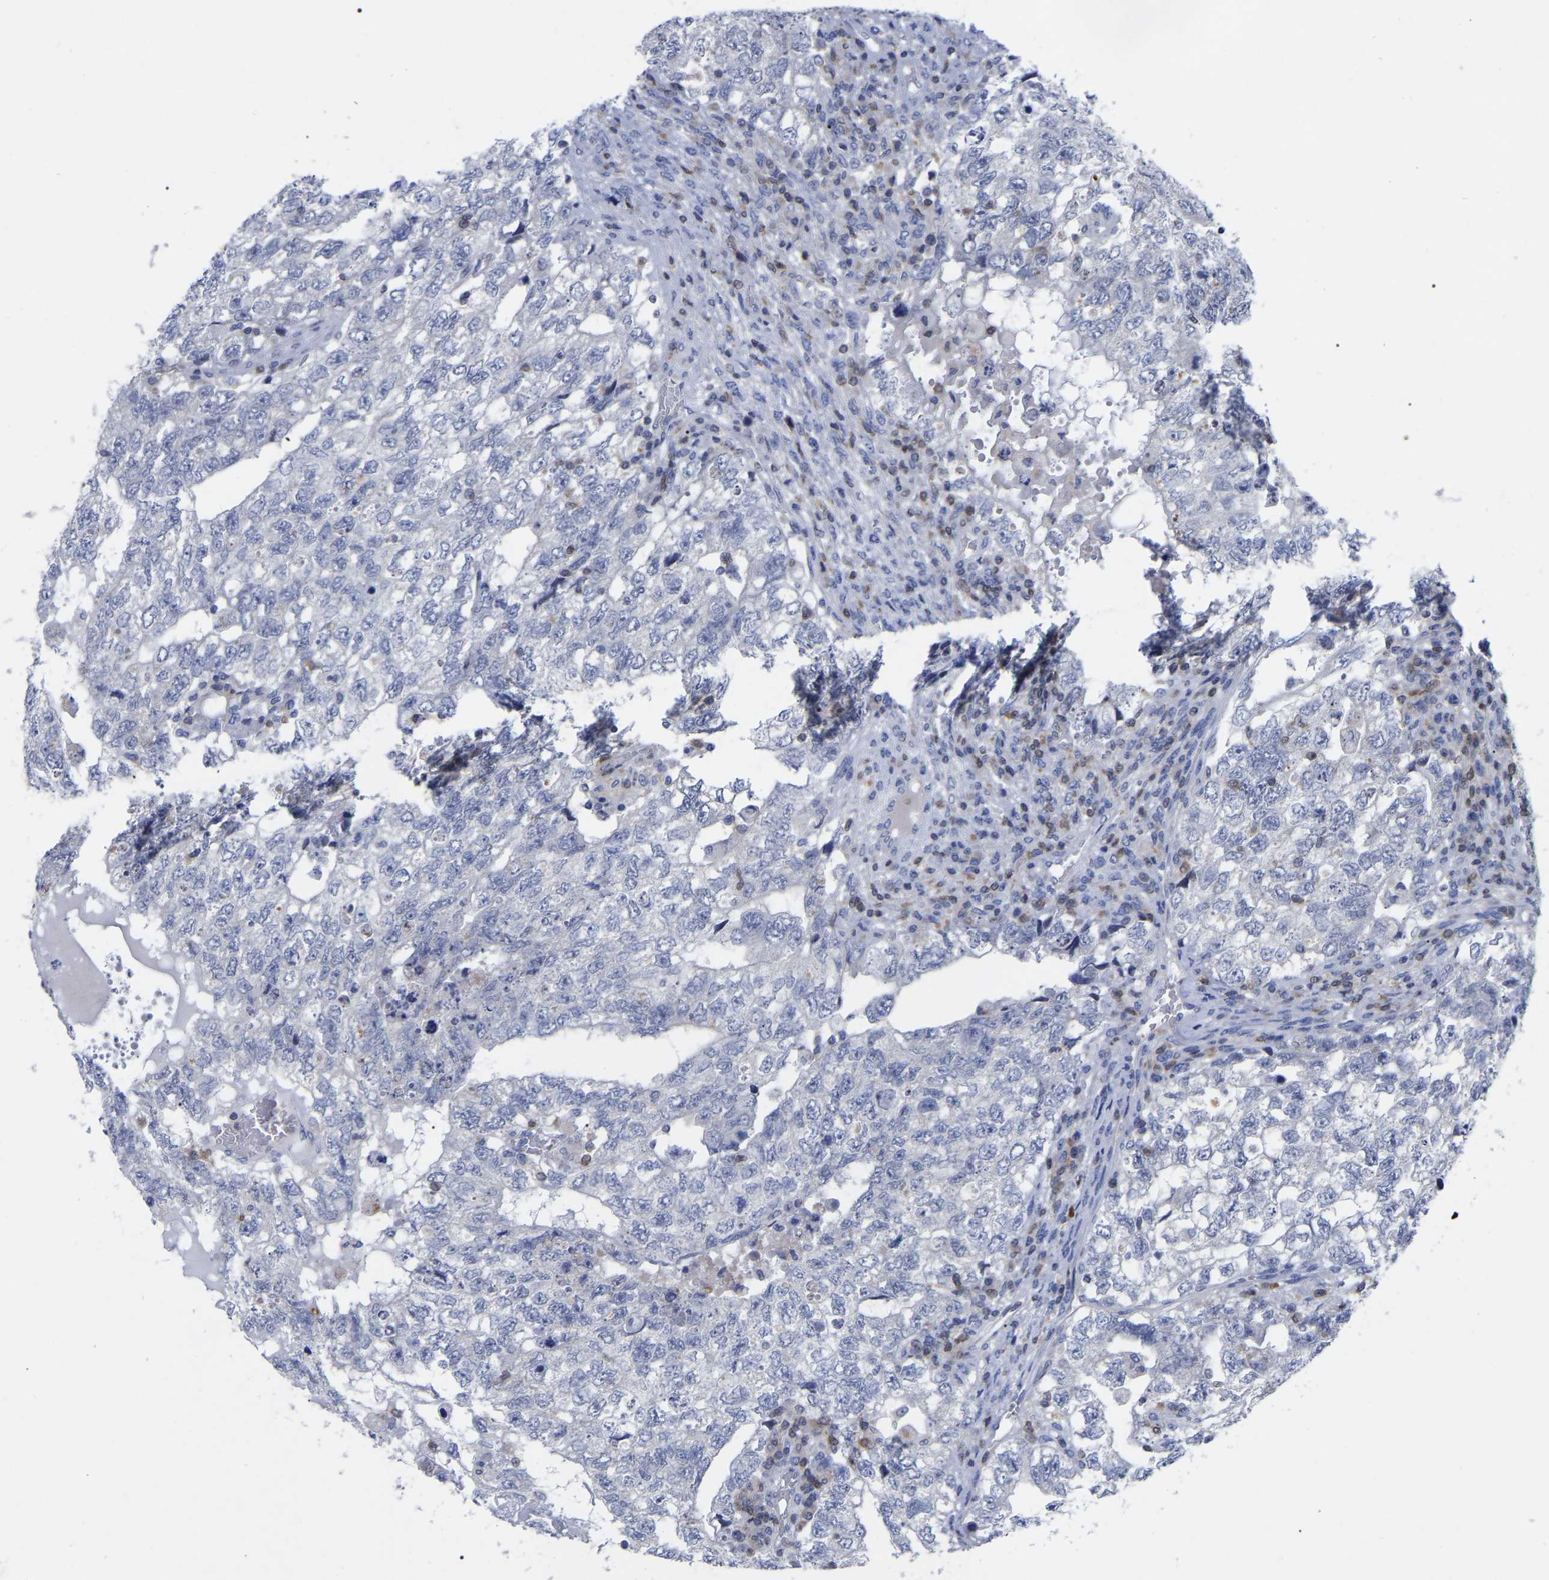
{"staining": {"intensity": "negative", "quantity": "none", "location": "none"}, "tissue": "testis cancer", "cell_type": "Tumor cells", "image_type": "cancer", "snomed": [{"axis": "morphology", "description": "Carcinoma, Embryonal, NOS"}, {"axis": "topography", "description": "Testis"}], "caption": "Testis cancer stained for a protein using IHC shows no expression tumor cells.", "gene": "PTPN7", "patient": {"sex": "male", "age": 36}}